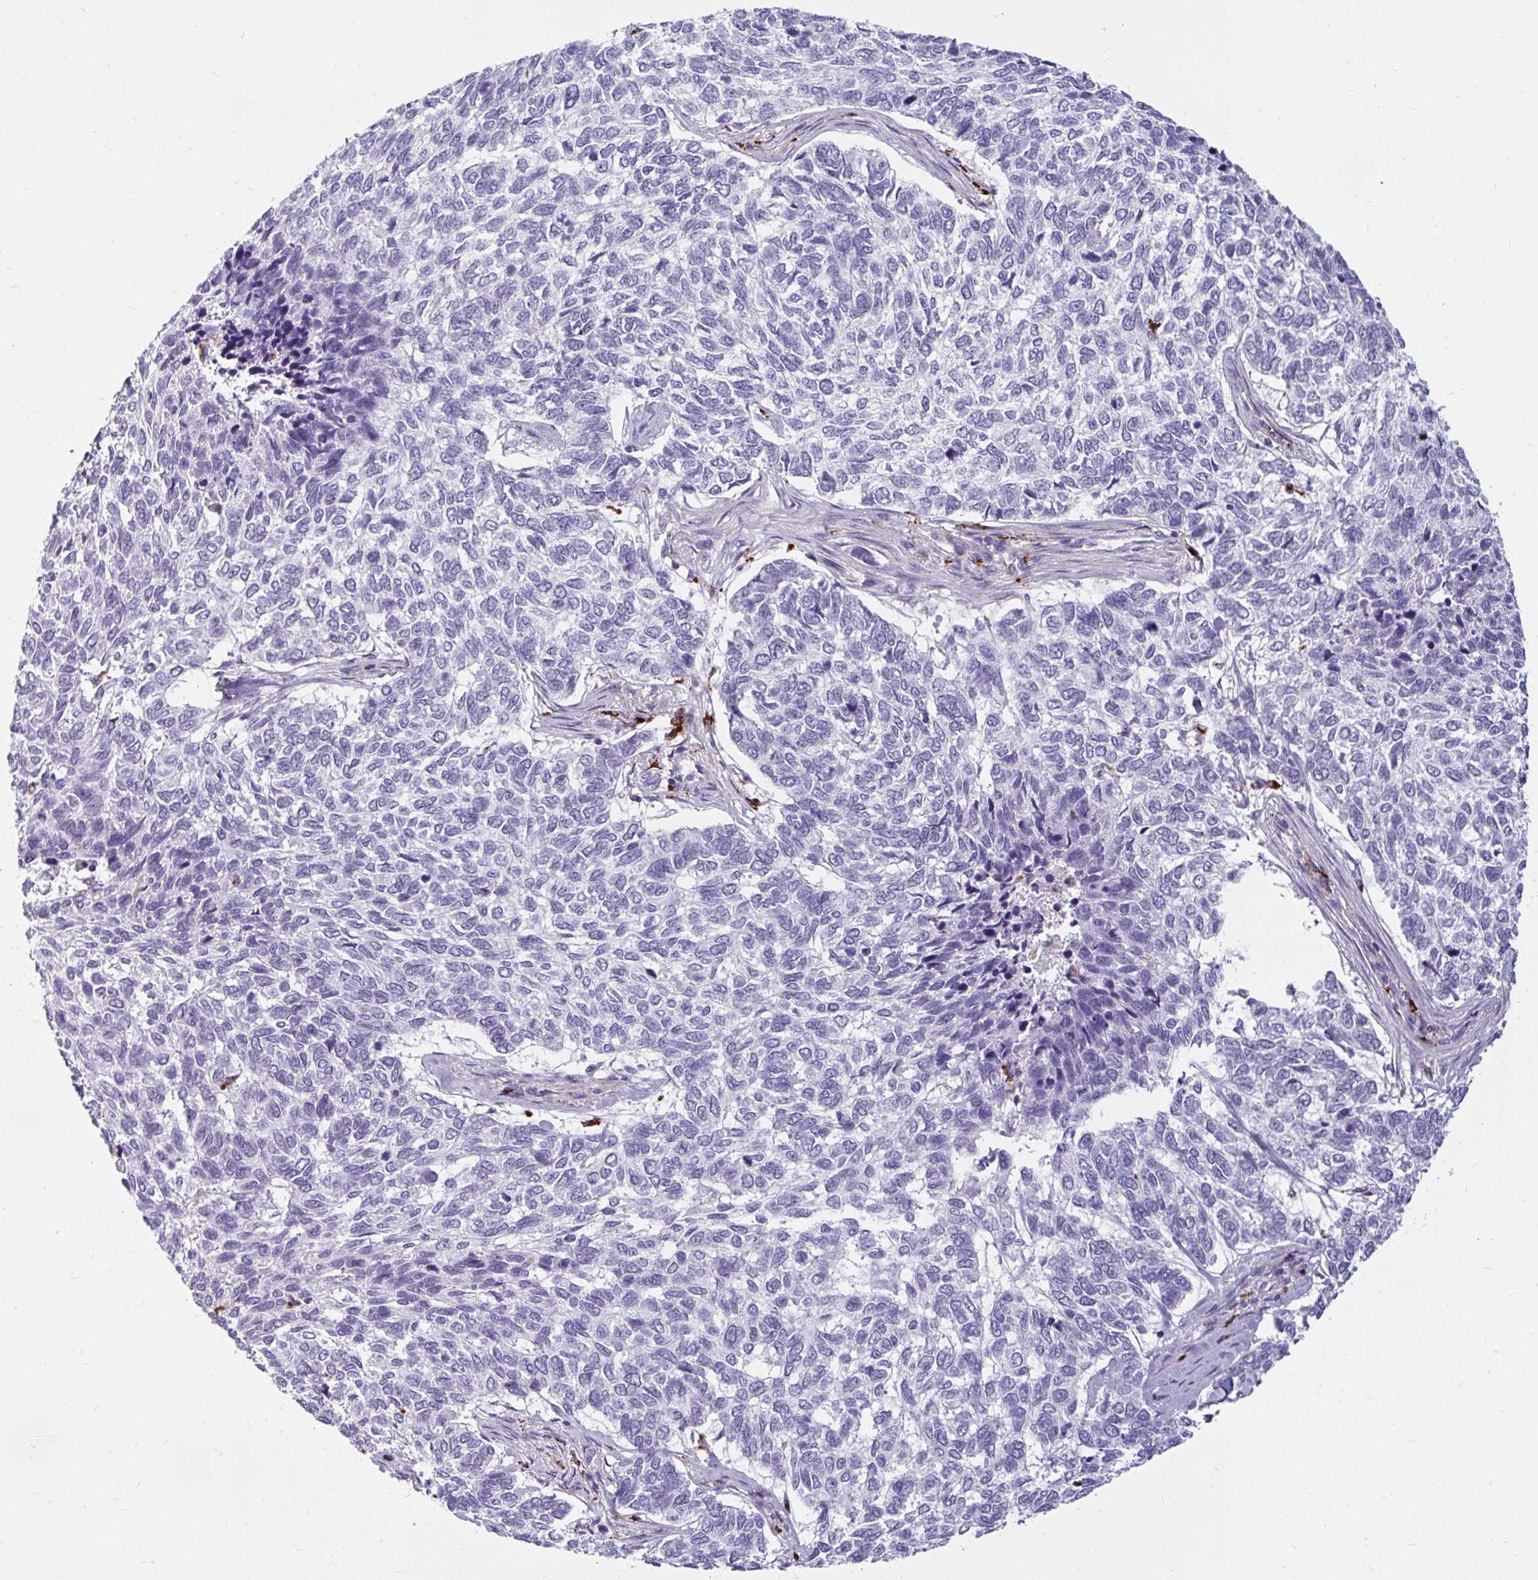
{"staining": {"intensity": "negative", "quantity": "none", "location": "none"}, "tissue": "skin cancer", "cell_type": "Tumor cells", "image_type": "cancer", "snomed": [{"axis": "morphology", "description": "Basal cell carcinoma"}, {"axis": "topography", "description": "Skin"}], "caption": "Basal cell carcinoma (skin) was stained to show a protein in brown. There is no significant positivity in tumor cells.", "gene": "CTSZ", "patient": {"sex": "female", "age": 65}}